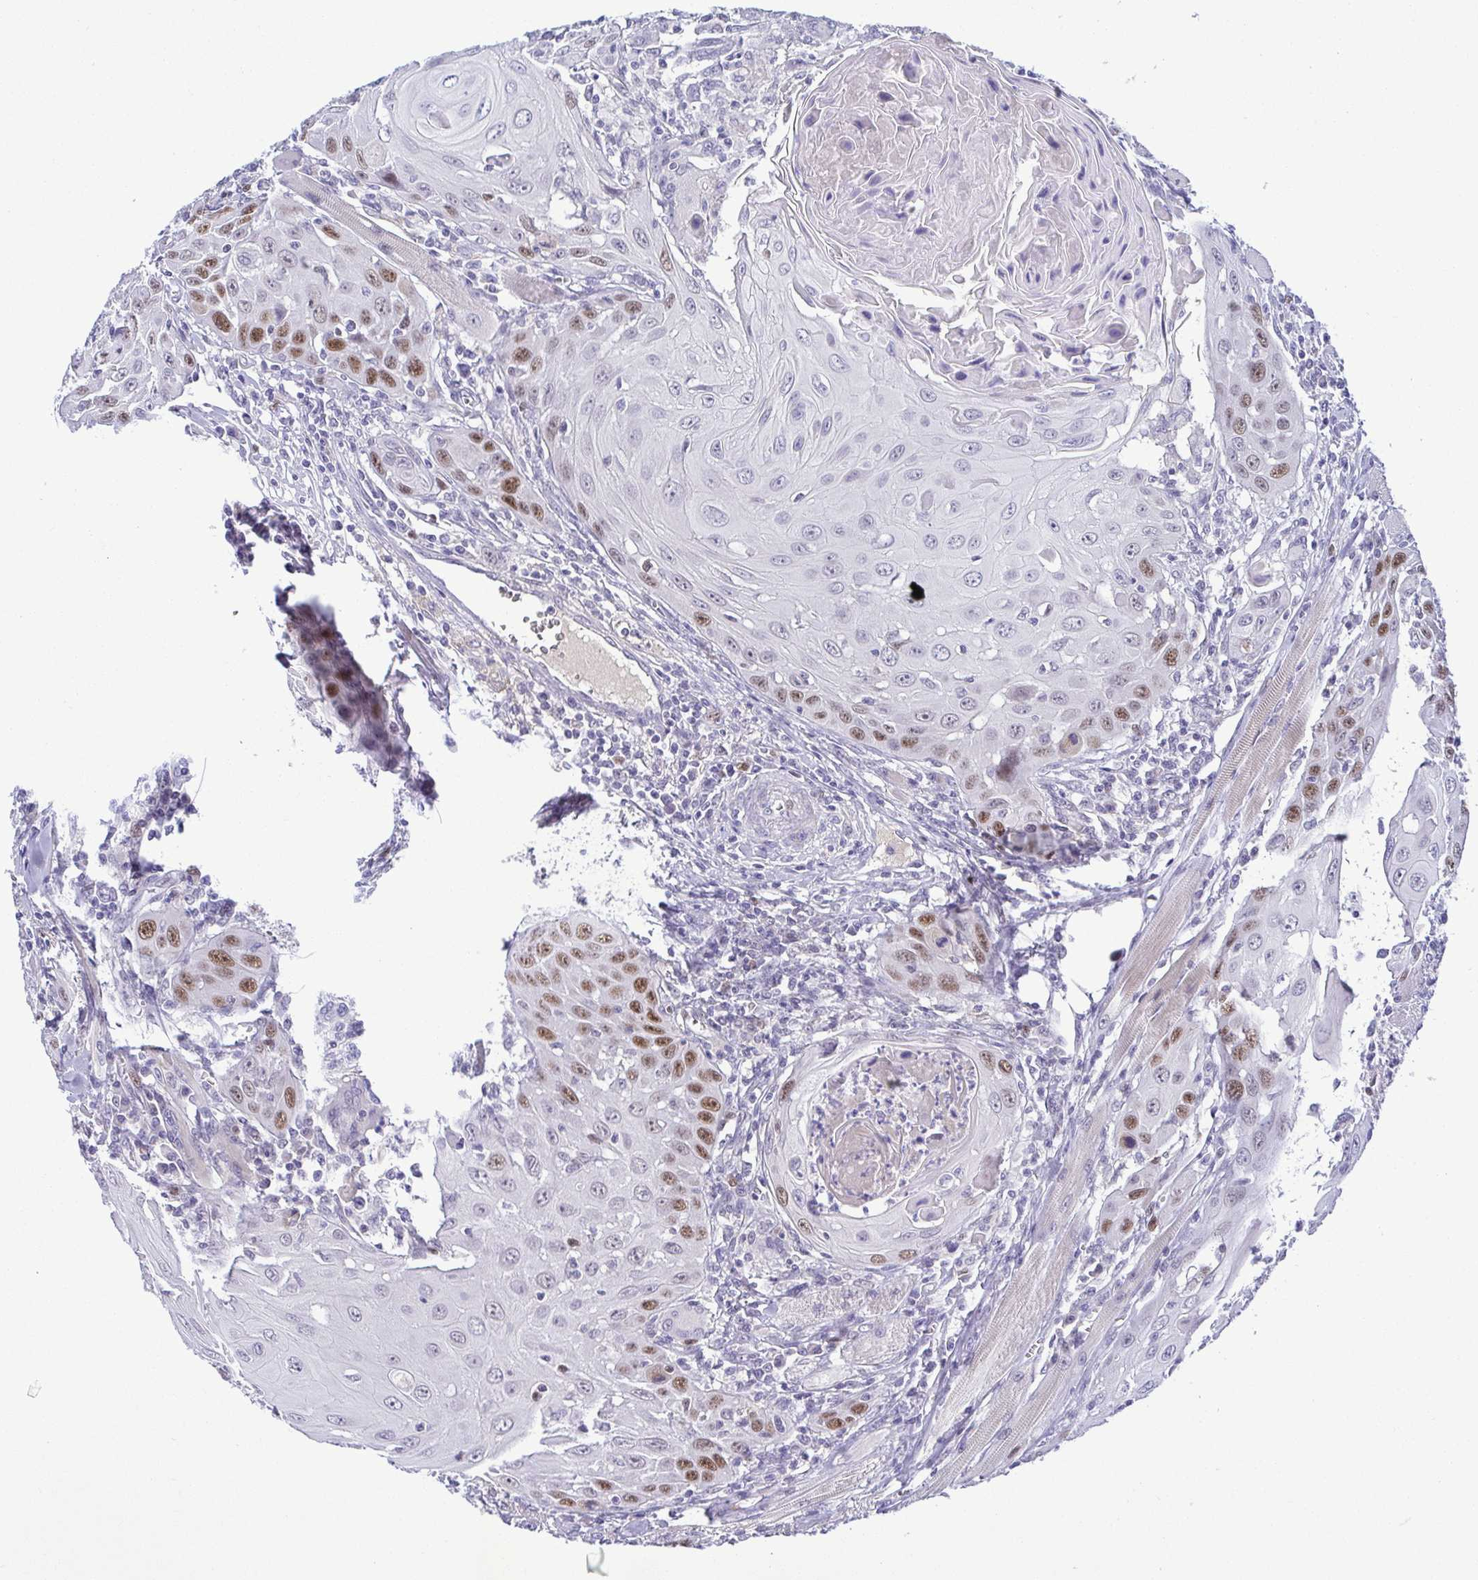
{"staining": {"intensity": "moderate", "quantity": "<25%", "location": "nuclear"}, "tissue": "head and neck cancer", "cell_type": "Tumor cells", "image_type": "cancer", "snomed": [{"axis": "morphology", "description": "Squamous cell carcinoma, NOS"}, {"axis": "topography", "description": "Head-Neck"}], "caption": "A photomicrograph of human head and neck squamous cell carcinoma stained for a protein displays moderate nuclear brown staining in tumor cells.", "gene": "TIPIN", "patient": {"sex": "female", "age": 80}}